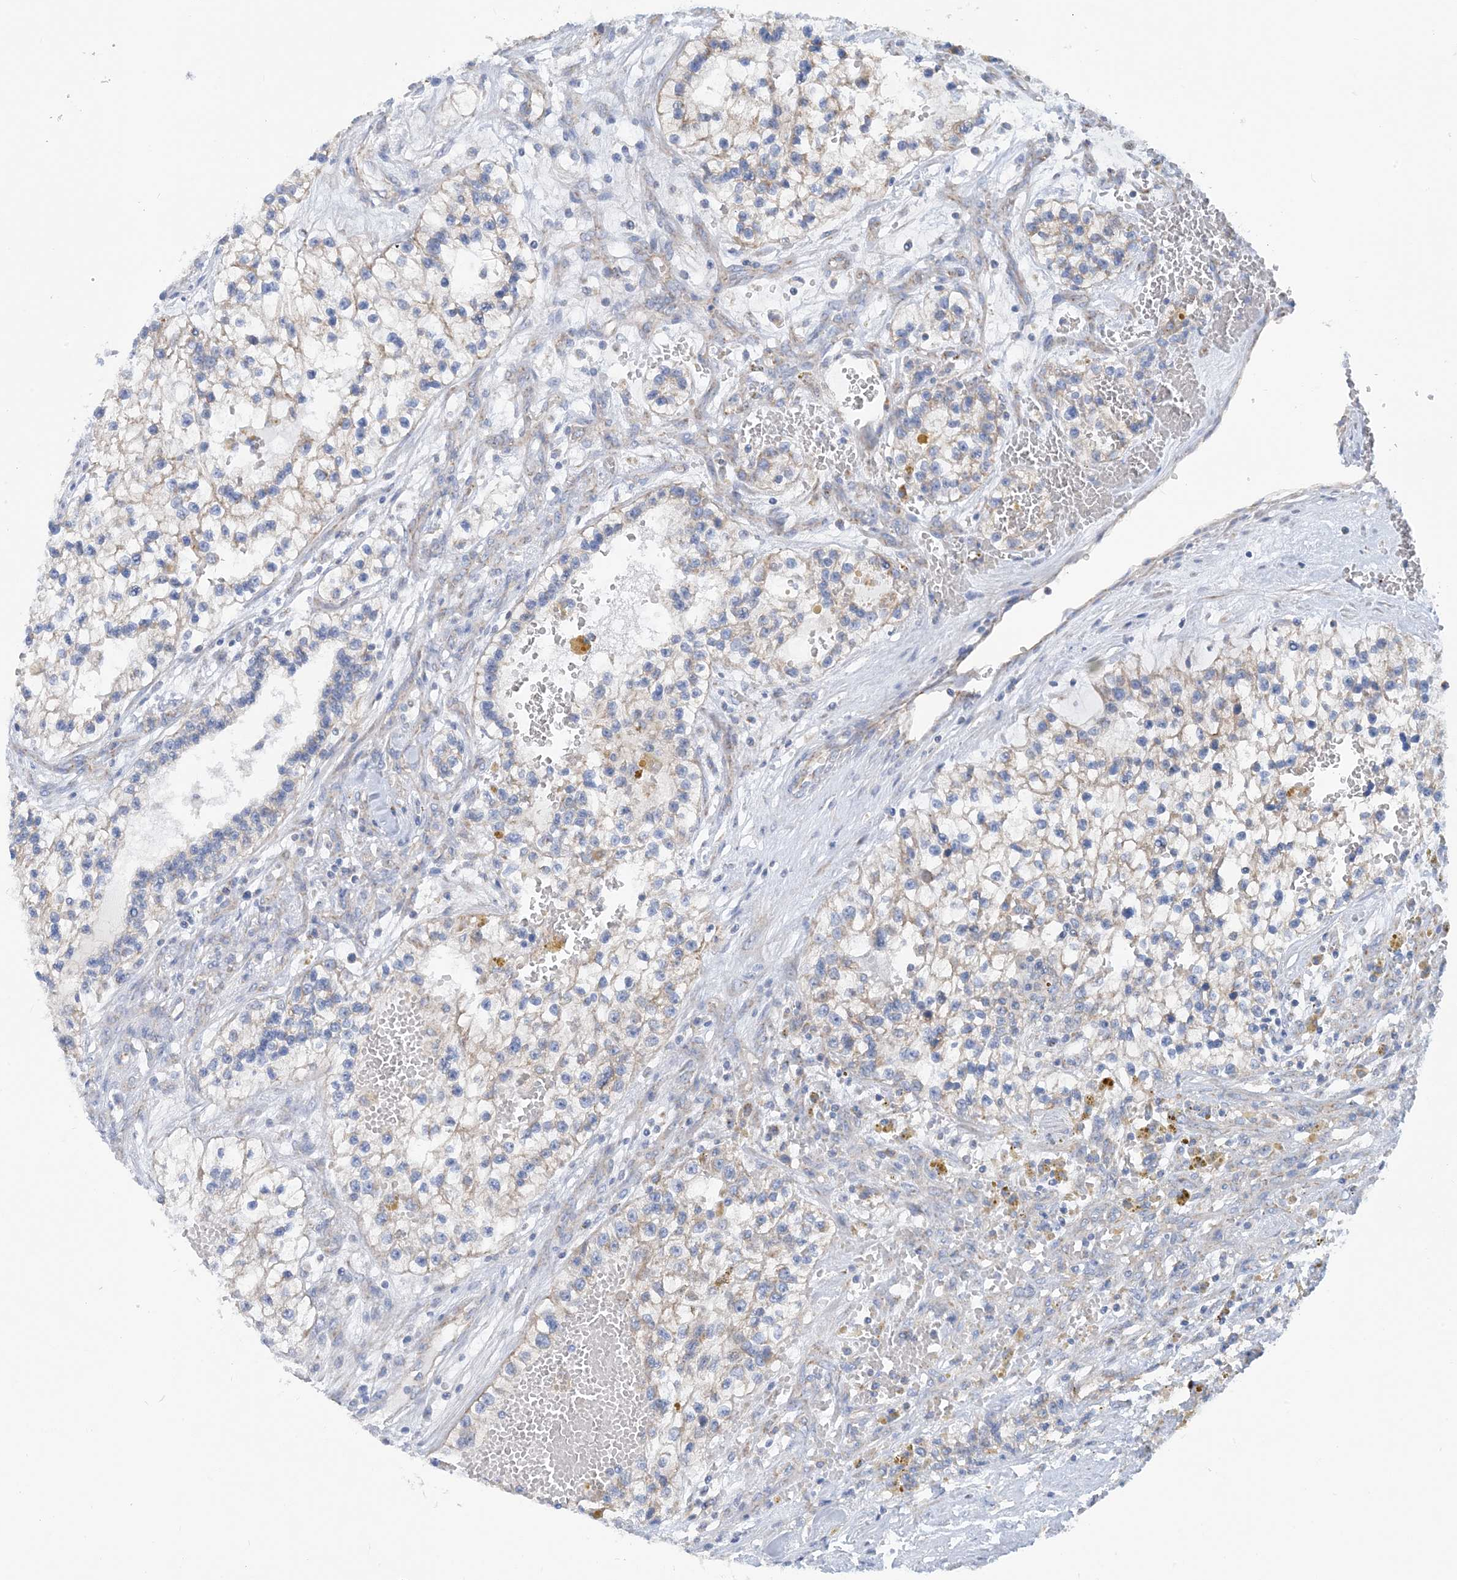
{"staining": {"intensity": "weak", "quantity": "25%-75%", "location": "cytoplasmic/membranous"}, "tissue": "renal cancer", "cell_type": "Tumor cells", "image_type": "cancer", "snomed": [{"axis": "morphology", "description": "Adenocarcinoma, NOS"}, {"axis": "topography", "description": "Kidney"}], "caption": "This is an image of IHC staining of renal cancer (adenocarcinoma), which shows weak positivity in the cytoplasmic/membranous of tumor cells.", "gene": "PHOSPHO2", "patient": {"sex": "female", "age": 57}}